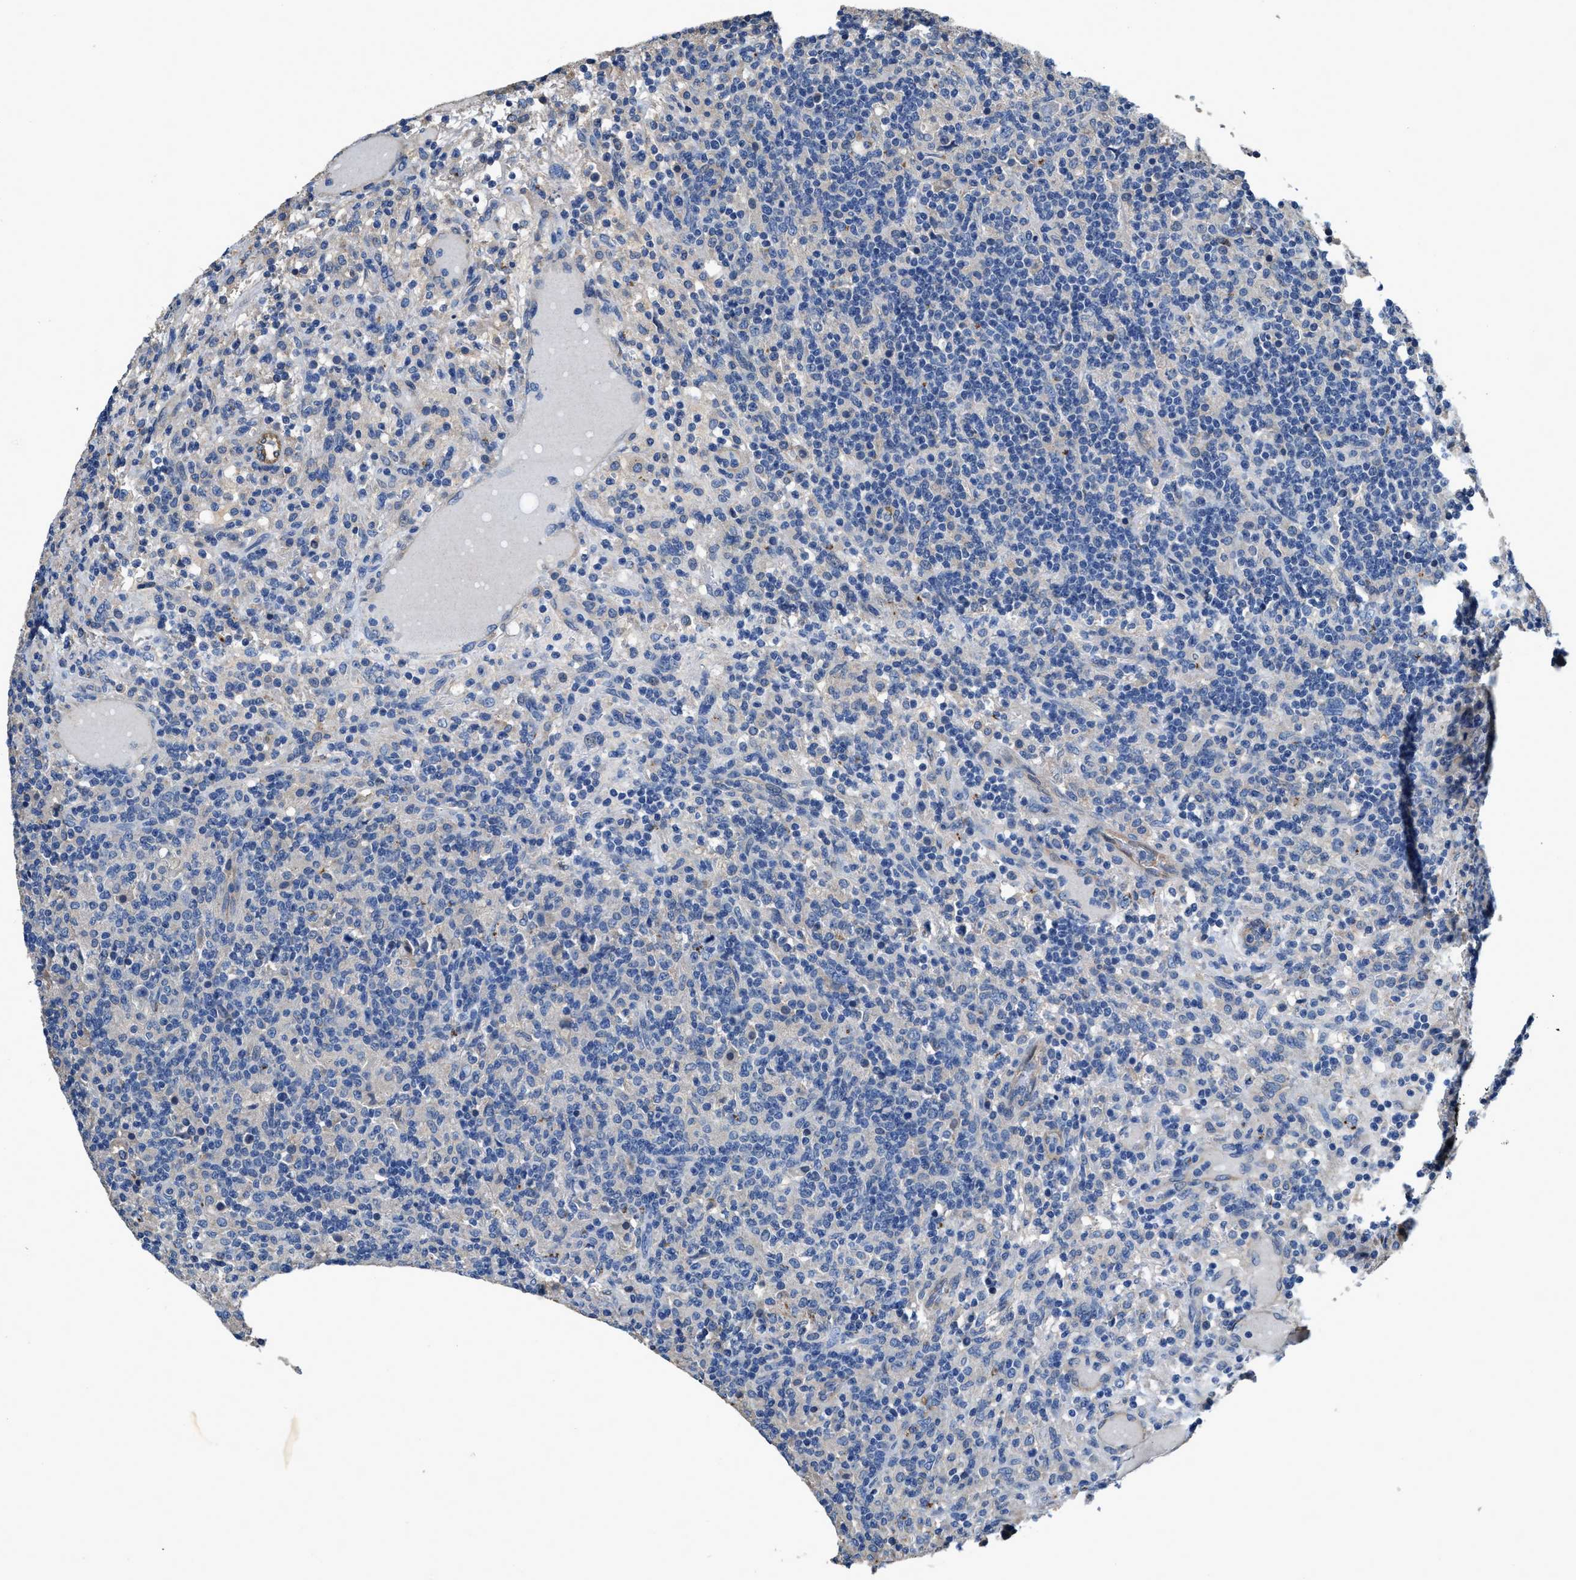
{"staining": {"intensity": "negative", "quantity": "none", "location": "none"}, "tissue": "lymphoma", "cell_type": "Tumor cells", "image_type": "cancer", "snomed": [{"axis": "morphology", "description": "Hodgkin's disease, NOS"}, {"axis": "topography", "description": "Lymph node"}], "caption": "Immunohistochemistry histopathology image of Hodgkin's disease stained for a protein (brown), which demonstrates no expression in tumor cells.", "gene": "PEG10", "patient": {"sex": "male", "age": 70}}